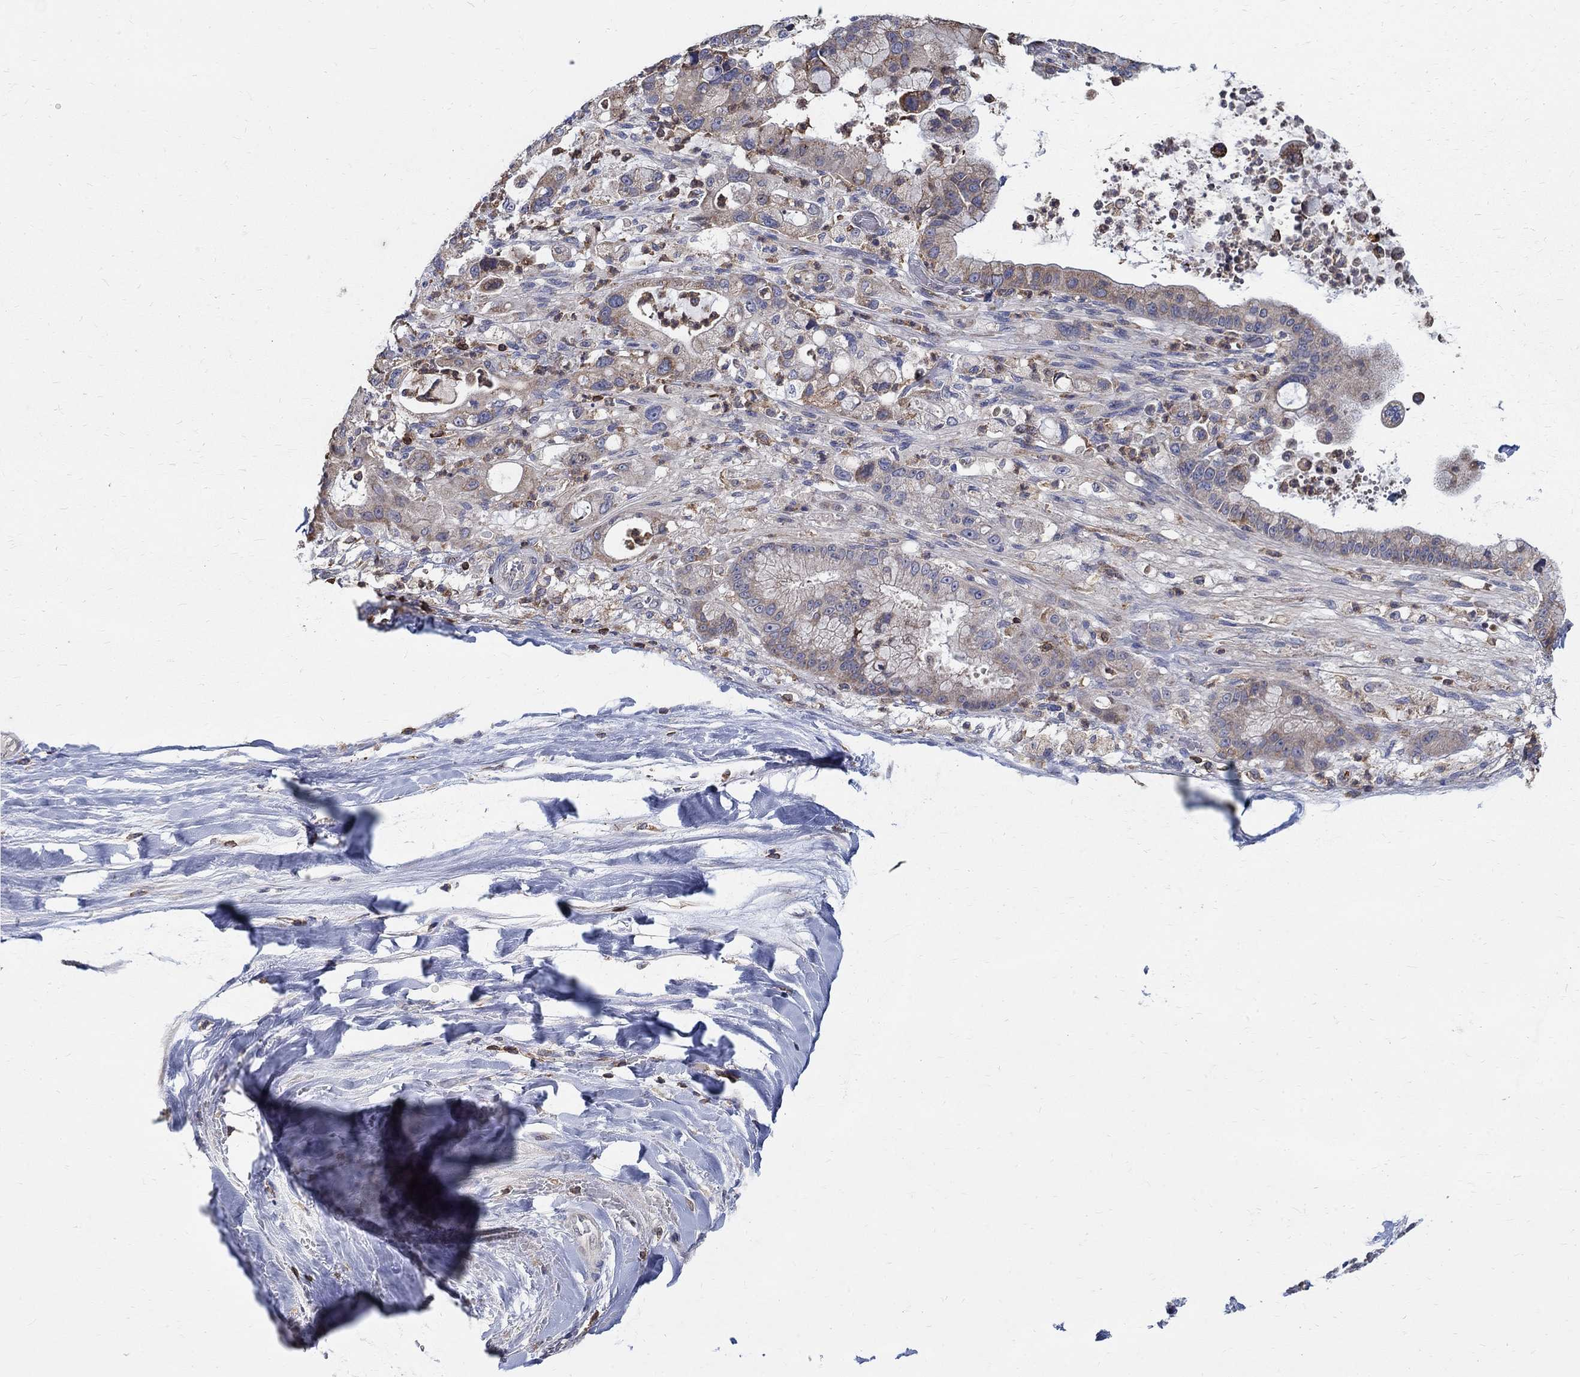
{"staining": {"intensity": "weak", "quantity": "25%-75%", "location": "cytoplasmic/membranous"}, "tissue": "liver cancer", "cell_type": "Tumor cells", "image_type": "cancer", "snomed": [{"axis": "morphology", "description": "Cholangiocarcinoma"}, {"axis": "topography", "description": "Liver"}], "caption": "High-power microscopy captured an IHC histopathology image of cholangiocarcinoma (liver), revealing weak cytoplasmic/membranous staining in about 25%-75% of tumor cells. Using DAB (brown) and hematoxylin (blue) stains, captured at high magnification using brightfield microscopy.", "gene": "AGAP2", "patient": {"sex": "female", "age": 54}}